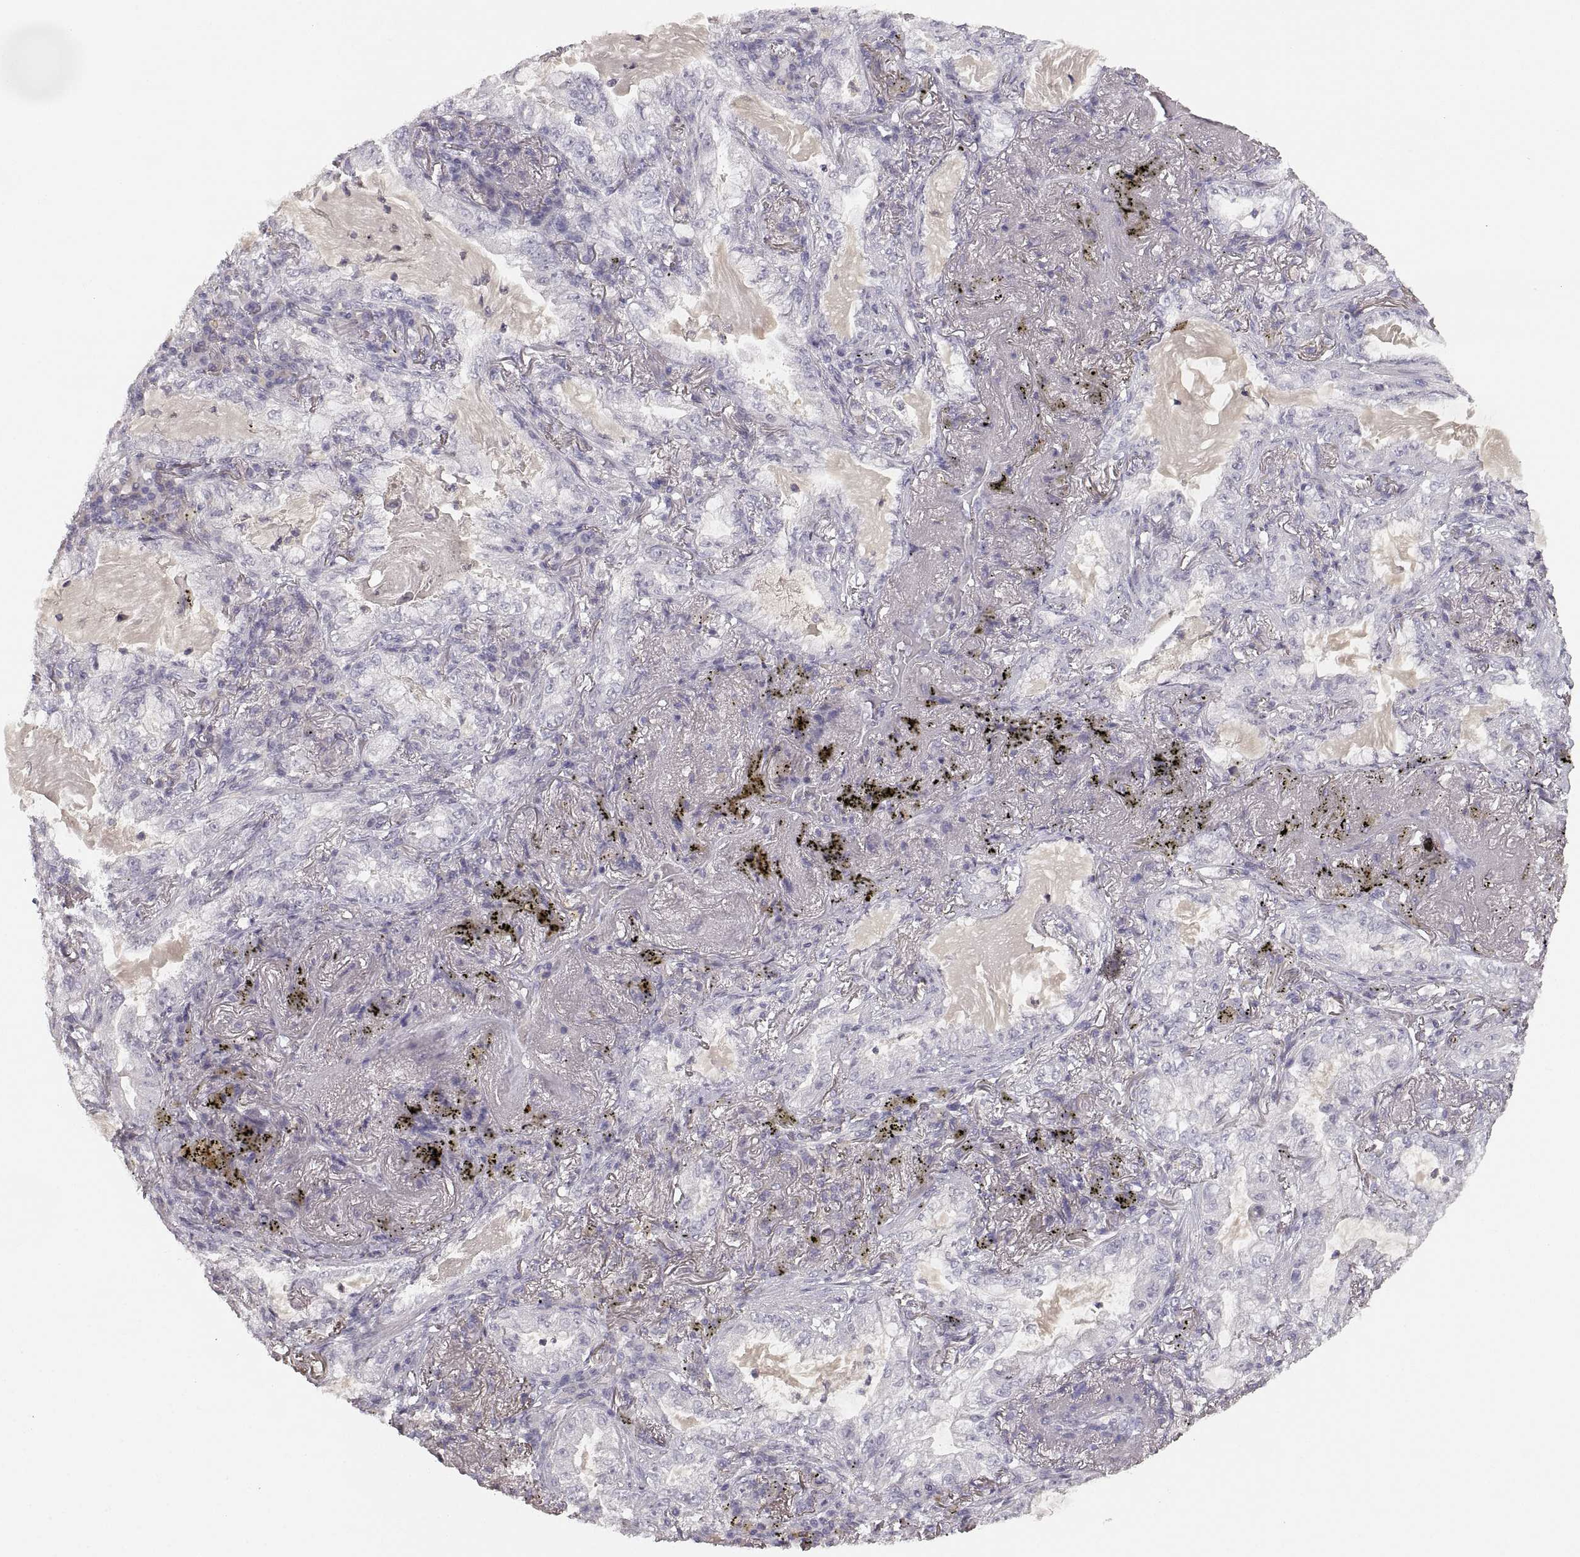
{"staining": {"intensity": "negative", "quantity": "none", "location": "none"}, "tissue": "lung cancer", "cell_type": "Tumor cells", "image_type": "cancer", "snomed": [{"axis": "morphology", "description": "Adenocarcinoma, NOS"}, {"axis": "topography", "description": "Lung"}], "caption": "IHC of adenocarcinoma (lung) reveals no positivity in tumor cells.", "gene": "RUNDC3A", "patient": {"sex": "female", "age": 73}}